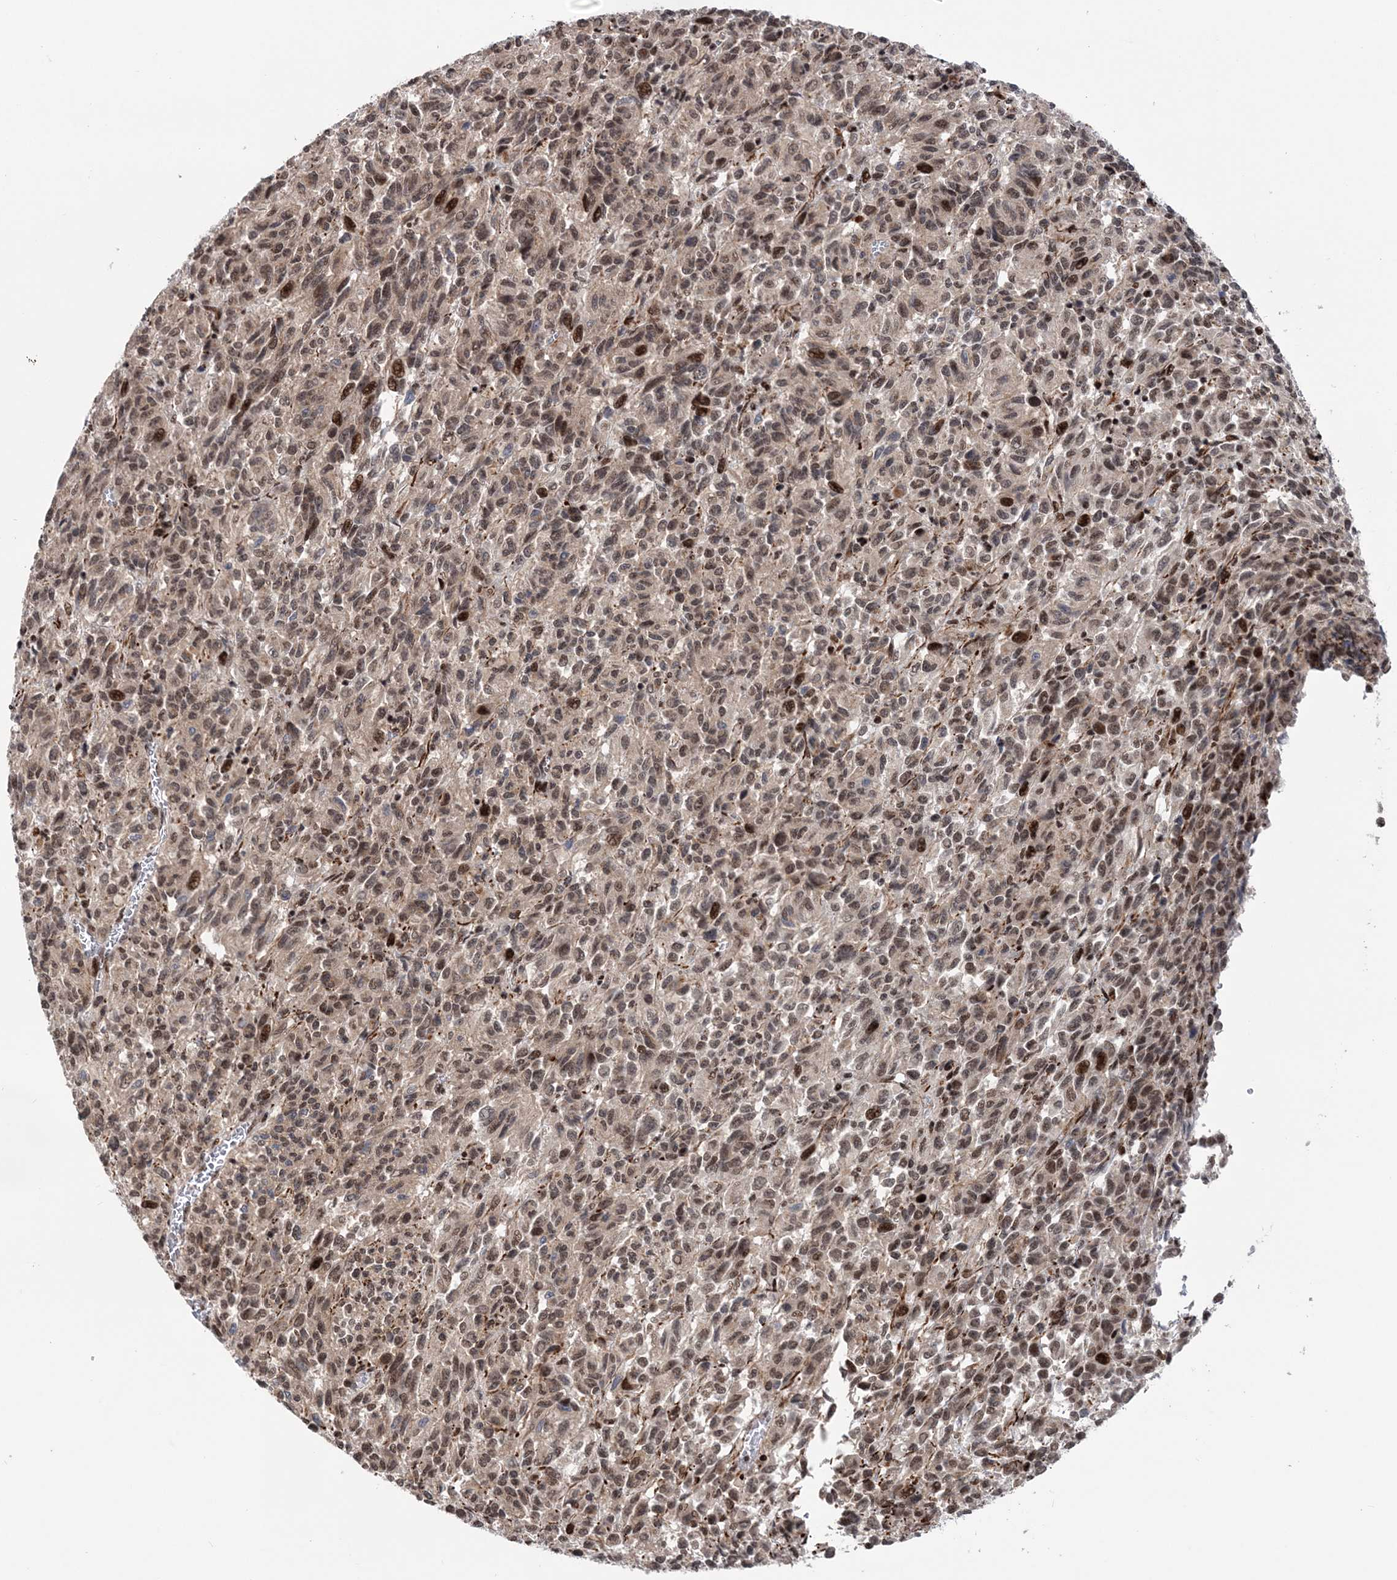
{"staining": {"intensity": "moderate", "quantity": "<25%", "location": "cytoplasmic/membranous,nuclear"}, "tissue": "melanoma", "cell_type": "Tumor cells", "image_type": "cancer", "snomed": [{"axis": "morphology", "description": "Malignant melanoma, Metastatic site"}, {"axis": "topography", "description": "Lung"}], "caption": "The immunohistochemical stain shows moderate cytoplasmic/membranous and nuclear expression in tumor cells of malignant melanoma (metastatic site) tissue. The staining was performed using DAB (3,3'-diaminobenzidine) to visualize the protein expression in brown, while the nuclei were stained in blue with hematoxylin (Magnification: 20x).", "gene": "TATDN2", "patient": {"sex": "male", "age": 64}}